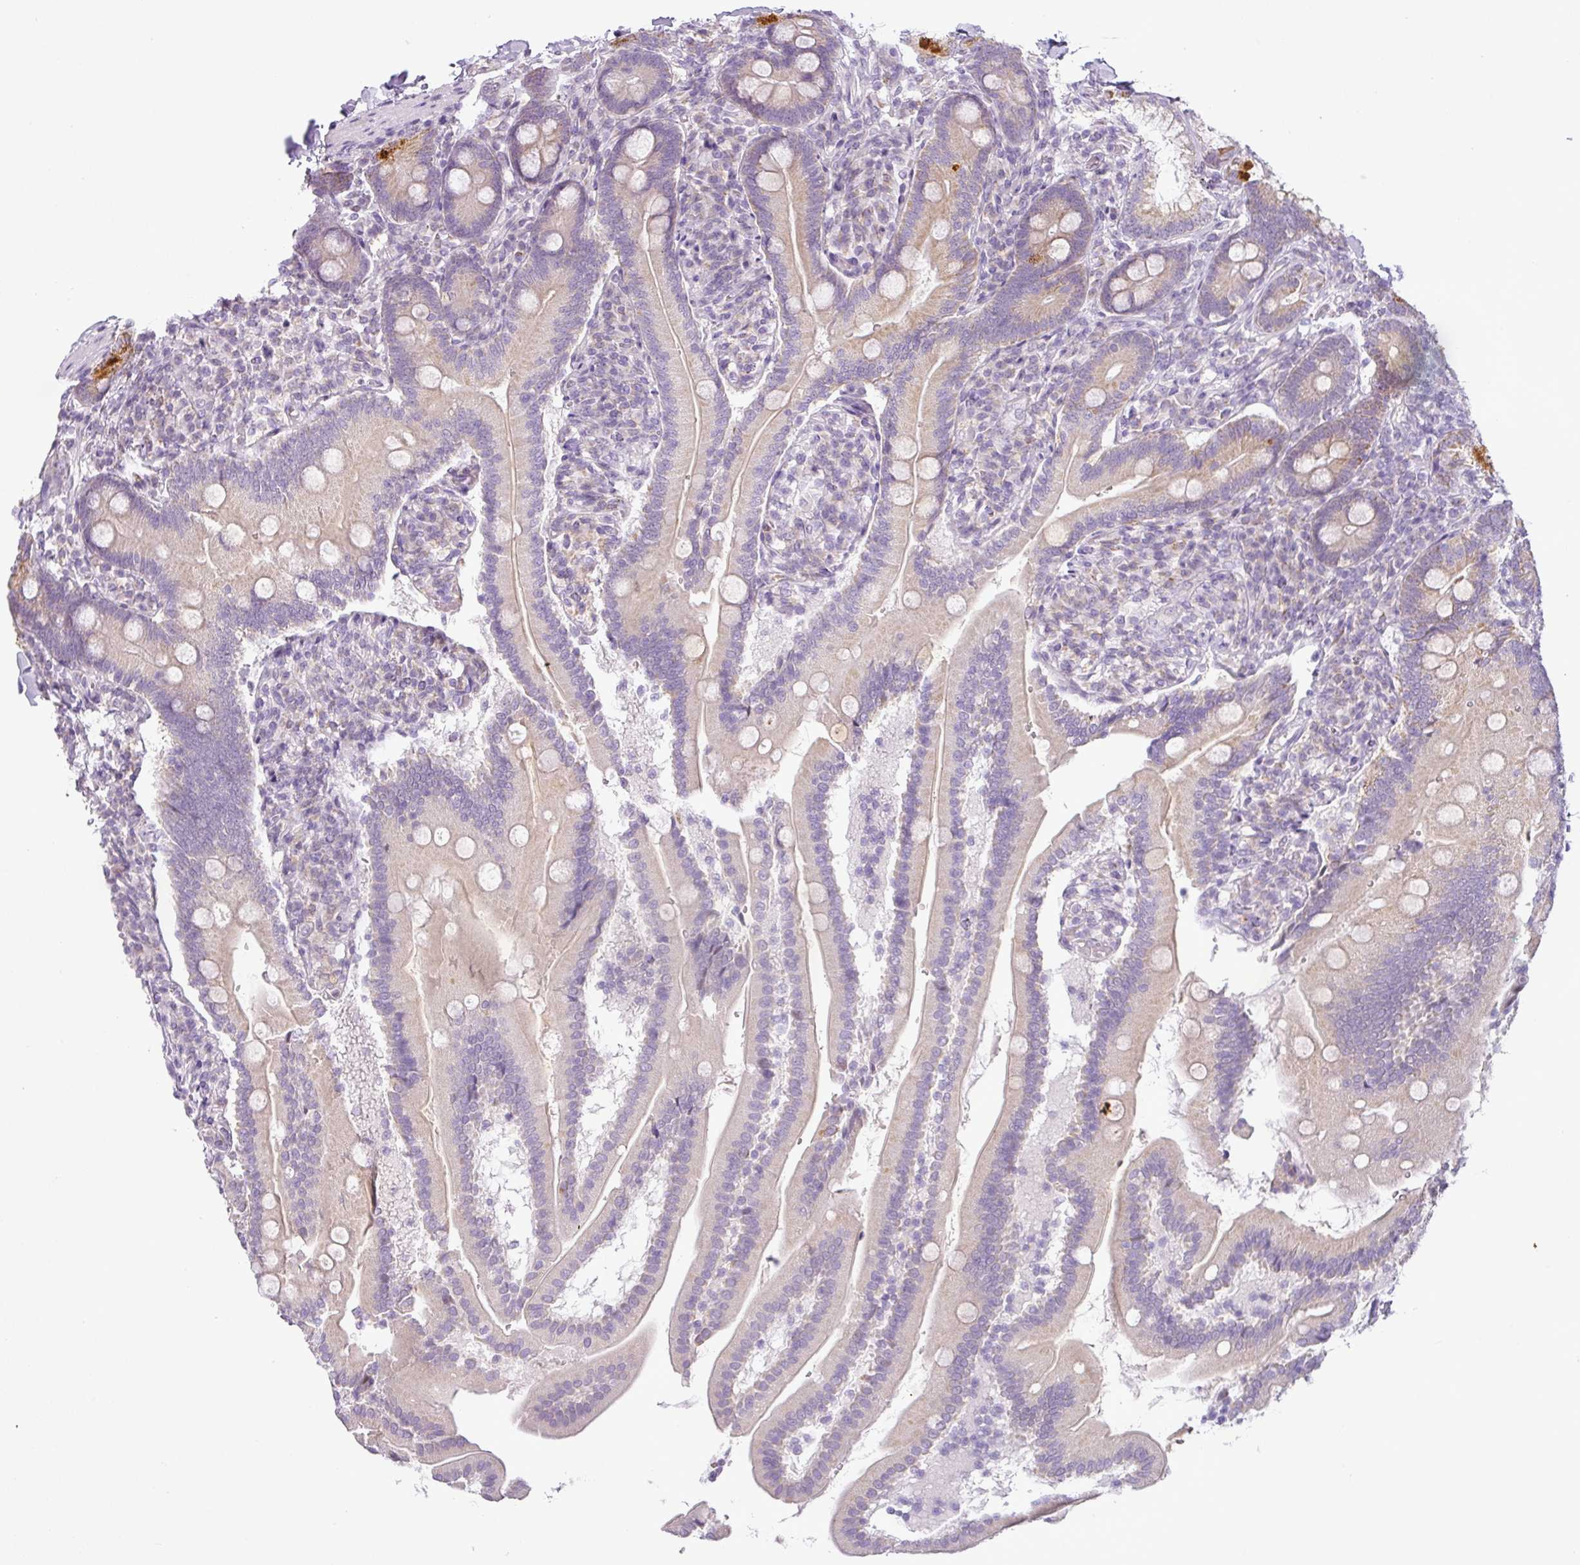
{"staining": {"intensity": "moderate", "quantity": "25%-75%", "location": "cytoplasmic/membranous"}, "tissue": "duodenum", "cell_type": "Glandular cells", "image_type": "normal", "snomed": [{"axis": "morphology", "description": "Normal tissue, NOS"}, {"axis": "topography", "description": "Duodenum"}], "caption": "A brown stain highlights moderate cytoplasmic/membranous staining of a protein in glandular cells of normal duodenum.", "gene": "HMCN2", "patient": {"sex": "female", "age": 67}}